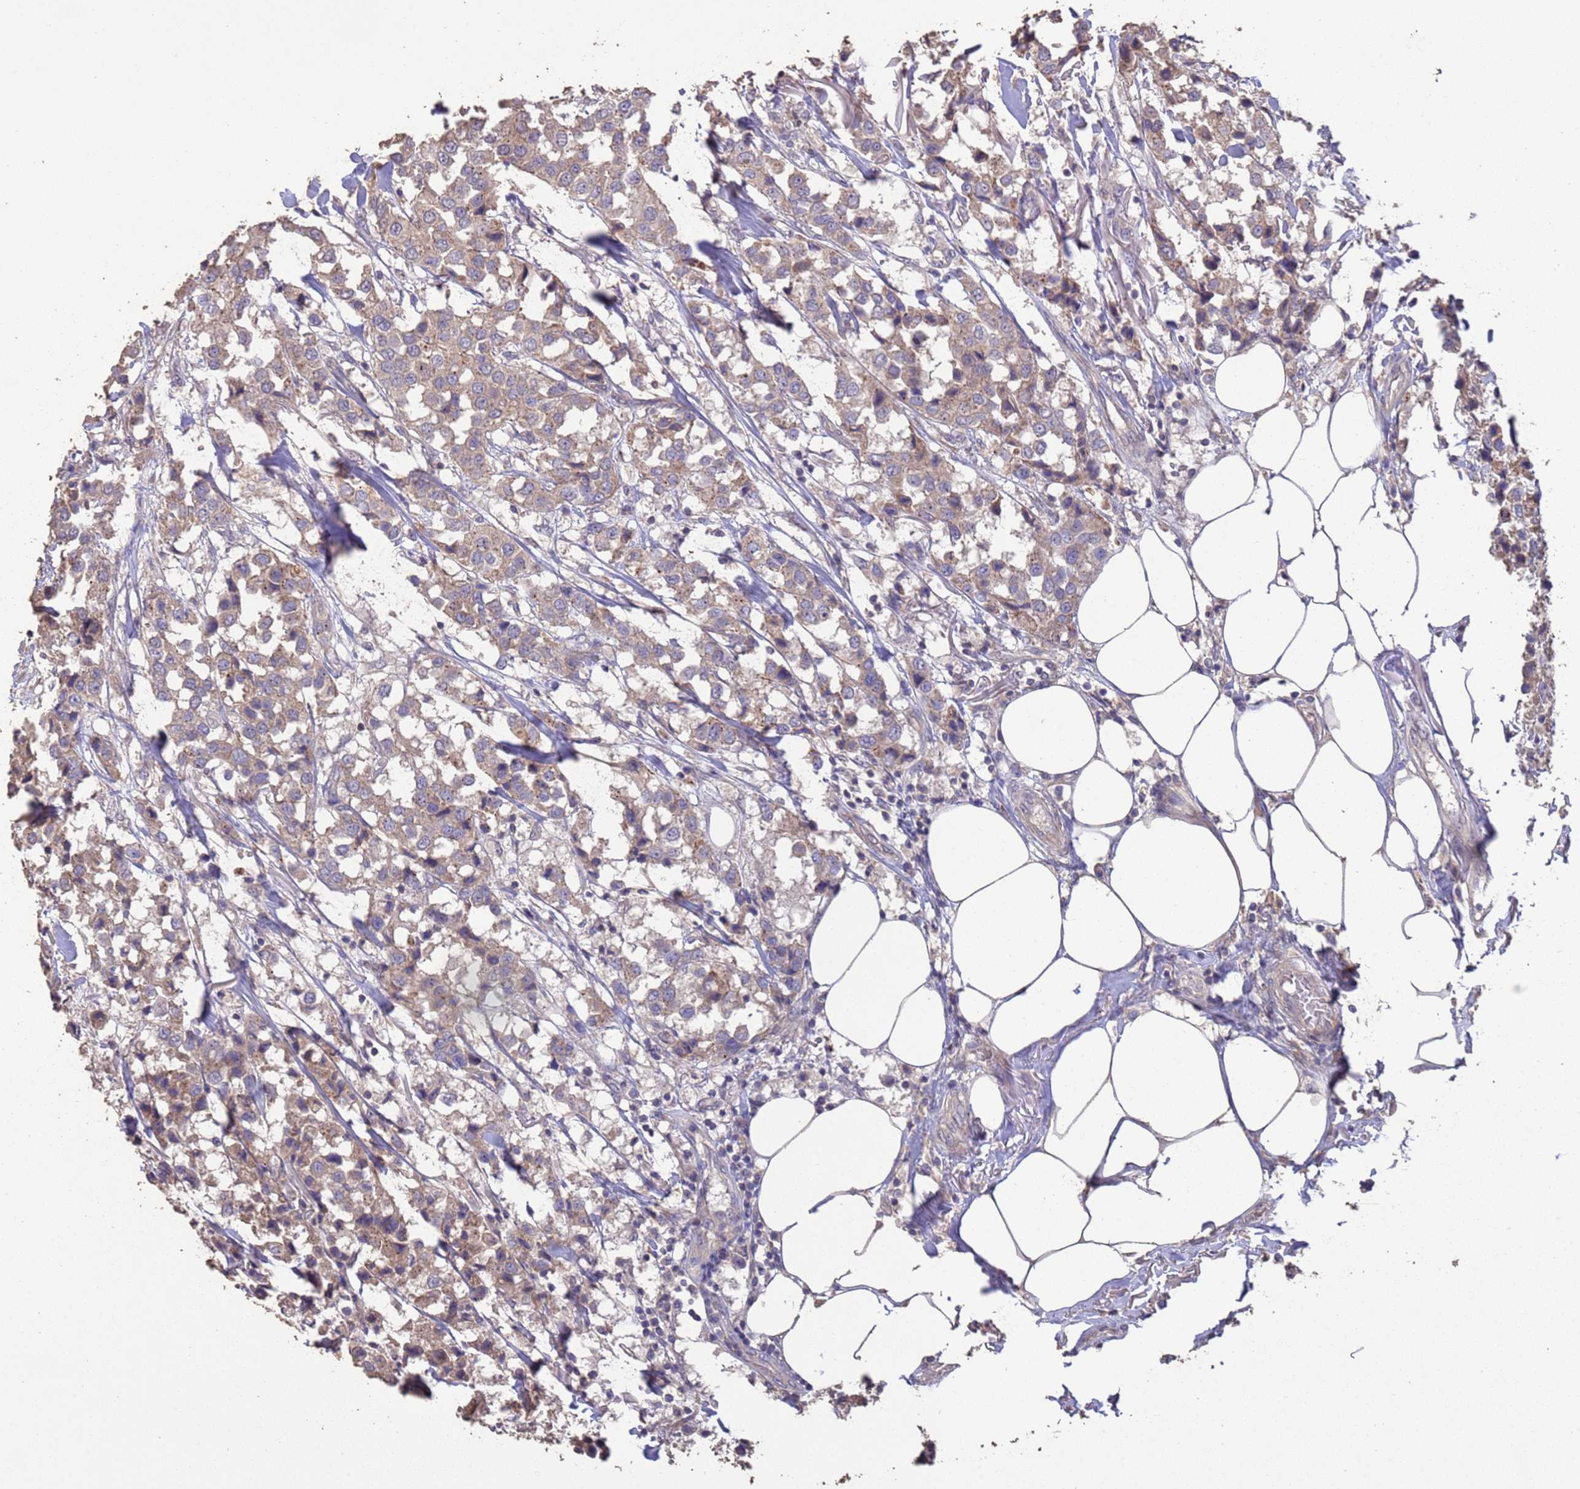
{"staining": {"intensity": "moderate", "quantity": "25%-75%", "location": "cytoplasmic/membranous"}, "tissue": "breast cancer", "cell_type": "Tumor cells", "image_type": "cancer", "snomed": [{"axis": "morphology", "description": "Duct carcinoma"}, {"axis": "topography", "description": "Breast"}], "caption": "Immunohistochemistry (IHC) (DAB) staining of human breast cancer exhibits moderate cytoplasmic/membranous protein expression in about 25%-75% of tumor cells.", "gene": "SLC9B2", "patient": {"sex": "female", "age": 80}}